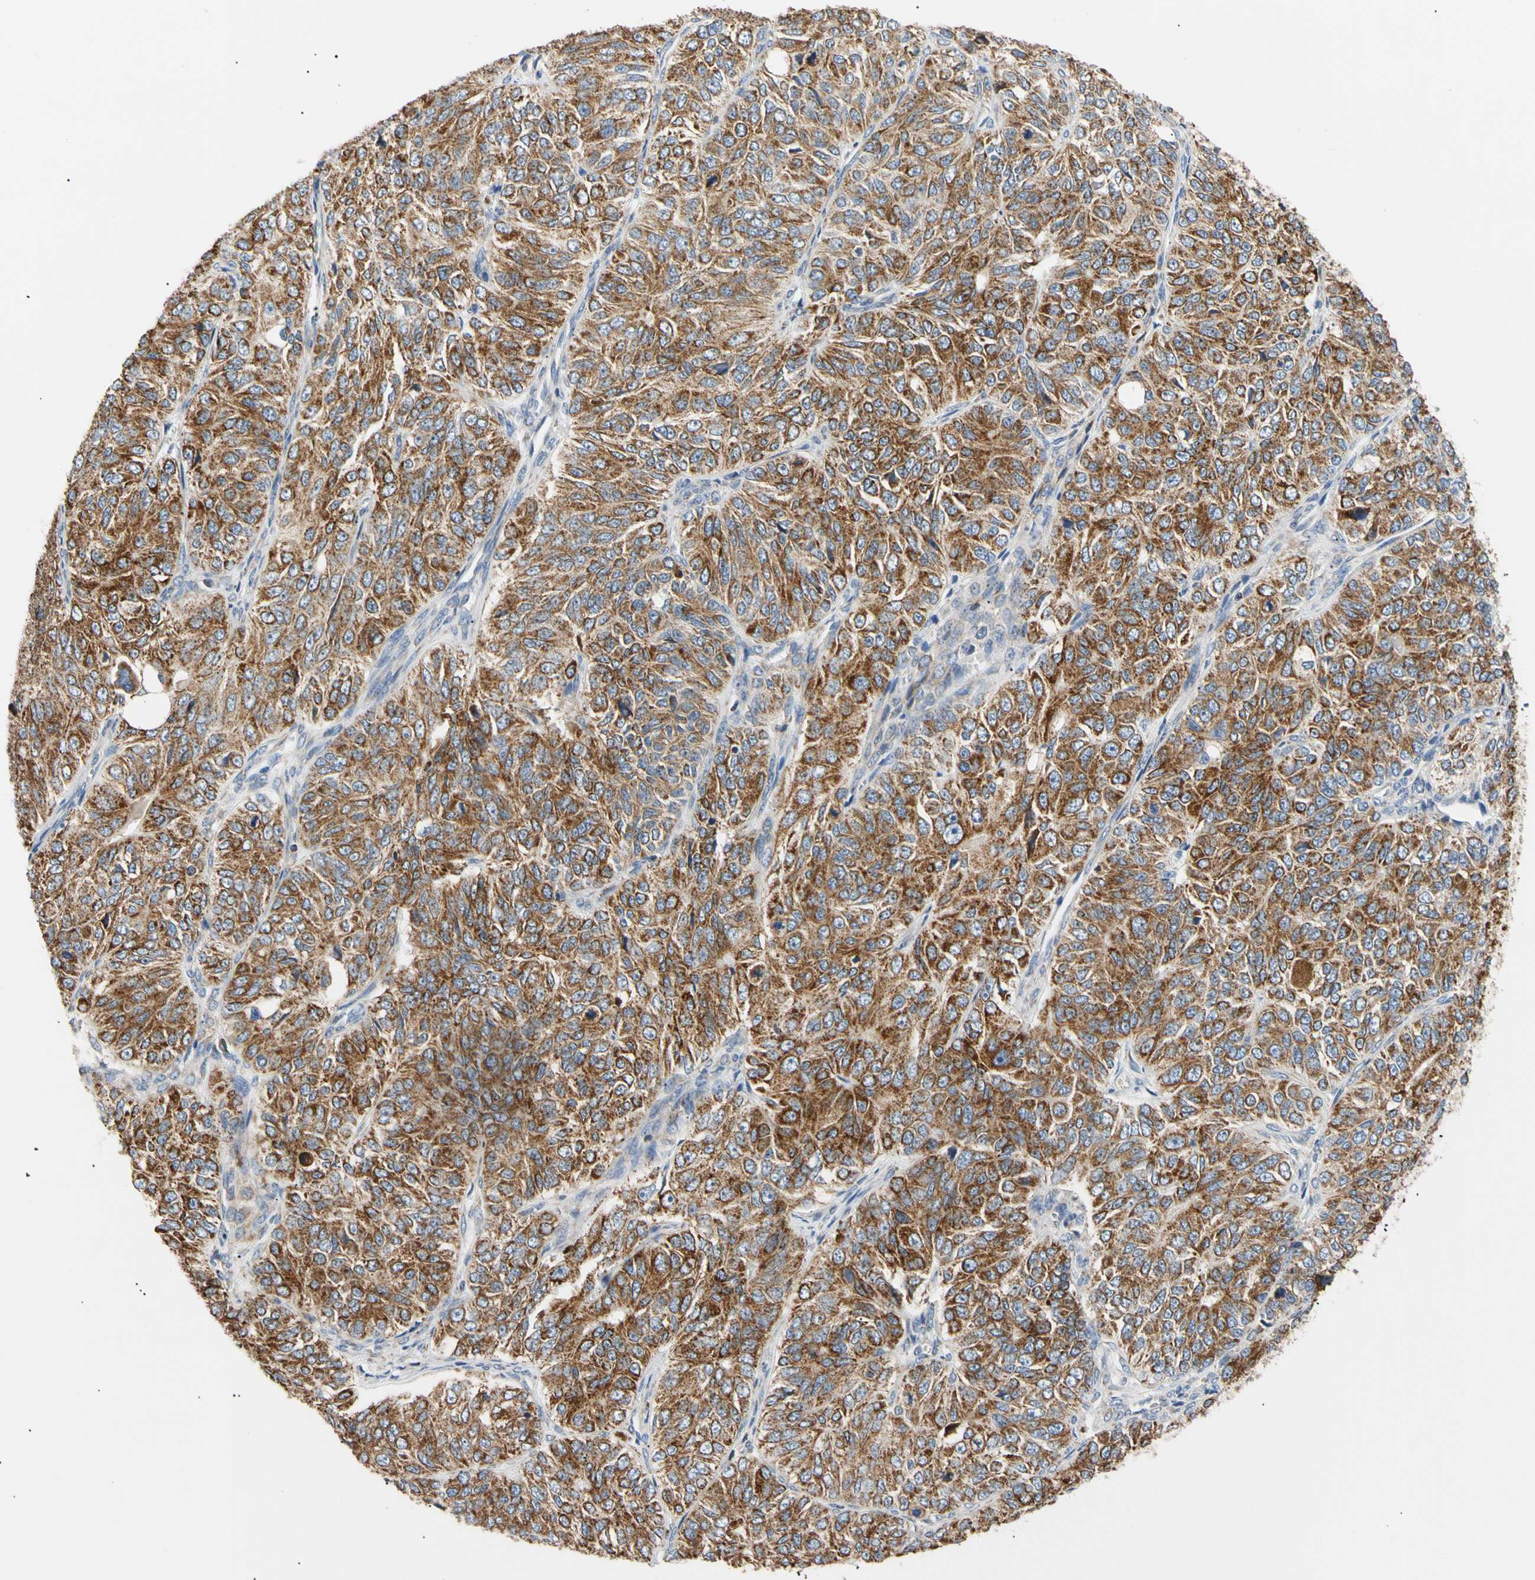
{"staining": {"intensity": "strong", "quantity": ">75%", "location": "cytoplasmic/membranous"}, "tissue": "ovarian cancer", "cell_type": "Tumor cells", "image_type": "cancer", "snomed": [{"axis": "morphology", "description": "Carcinoma, endometroid"}, {"axis": "topography", "description": "Ovary"}], "caption": "Immunohistochemical staining of human ovarian cancer (endometroid carcinoma) reveals high levels of strong cytoplasmic/membranous positivity in about >75% of tumor cells. (DAB IHC, brown staining for protein, blue staining for nuclei).", "gene": "PLGRKT", "patient": {"sex": "female", "age": 51}}